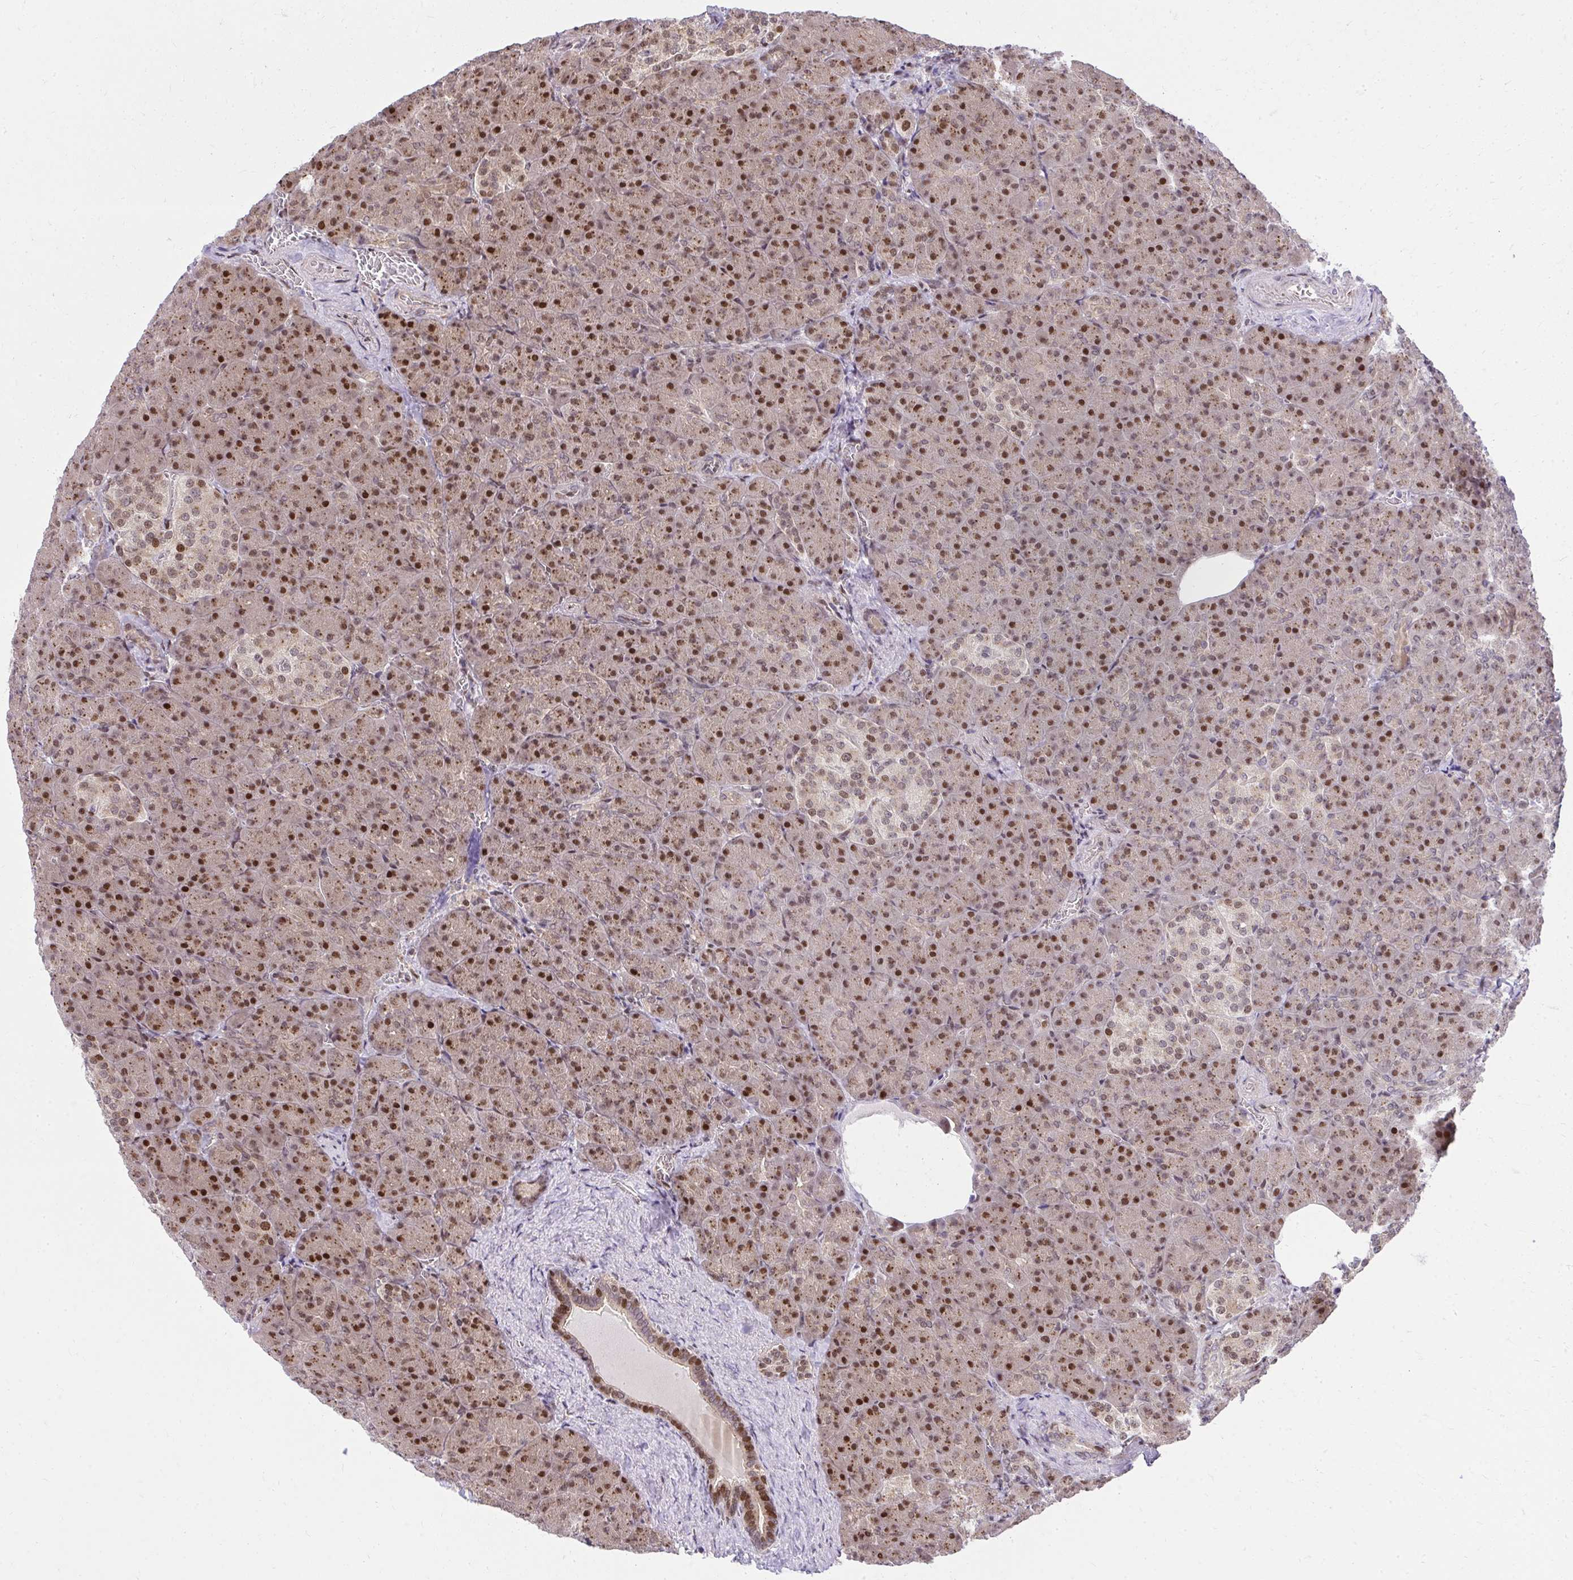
{"staining": {"intensity": "strong", "quantity": ">75%", "location": "cytoplasmic/membranous,nuclear"}, "tissue": "pancreas", "cell_type": "Exocrine glandular cells", "image_type": "normal", "snomed": [{"axis": "morphology", "description": "Normal tissue, NOS"}, {"axis": "topography", "description": "Pancreas"}], "caption": "Unremarkable pancreas shows strong cytoplasmic/membranous,nuclear staining in approximately >75% of exocrine glandular cells, visualized by immunohistochemistry. Using DAB (brown) and hematoxylin (blue) stains, captured at high magnification using brightfield microscopy.", "gene": "PIGY", "patient": {"sex": "female", "age": 74}}